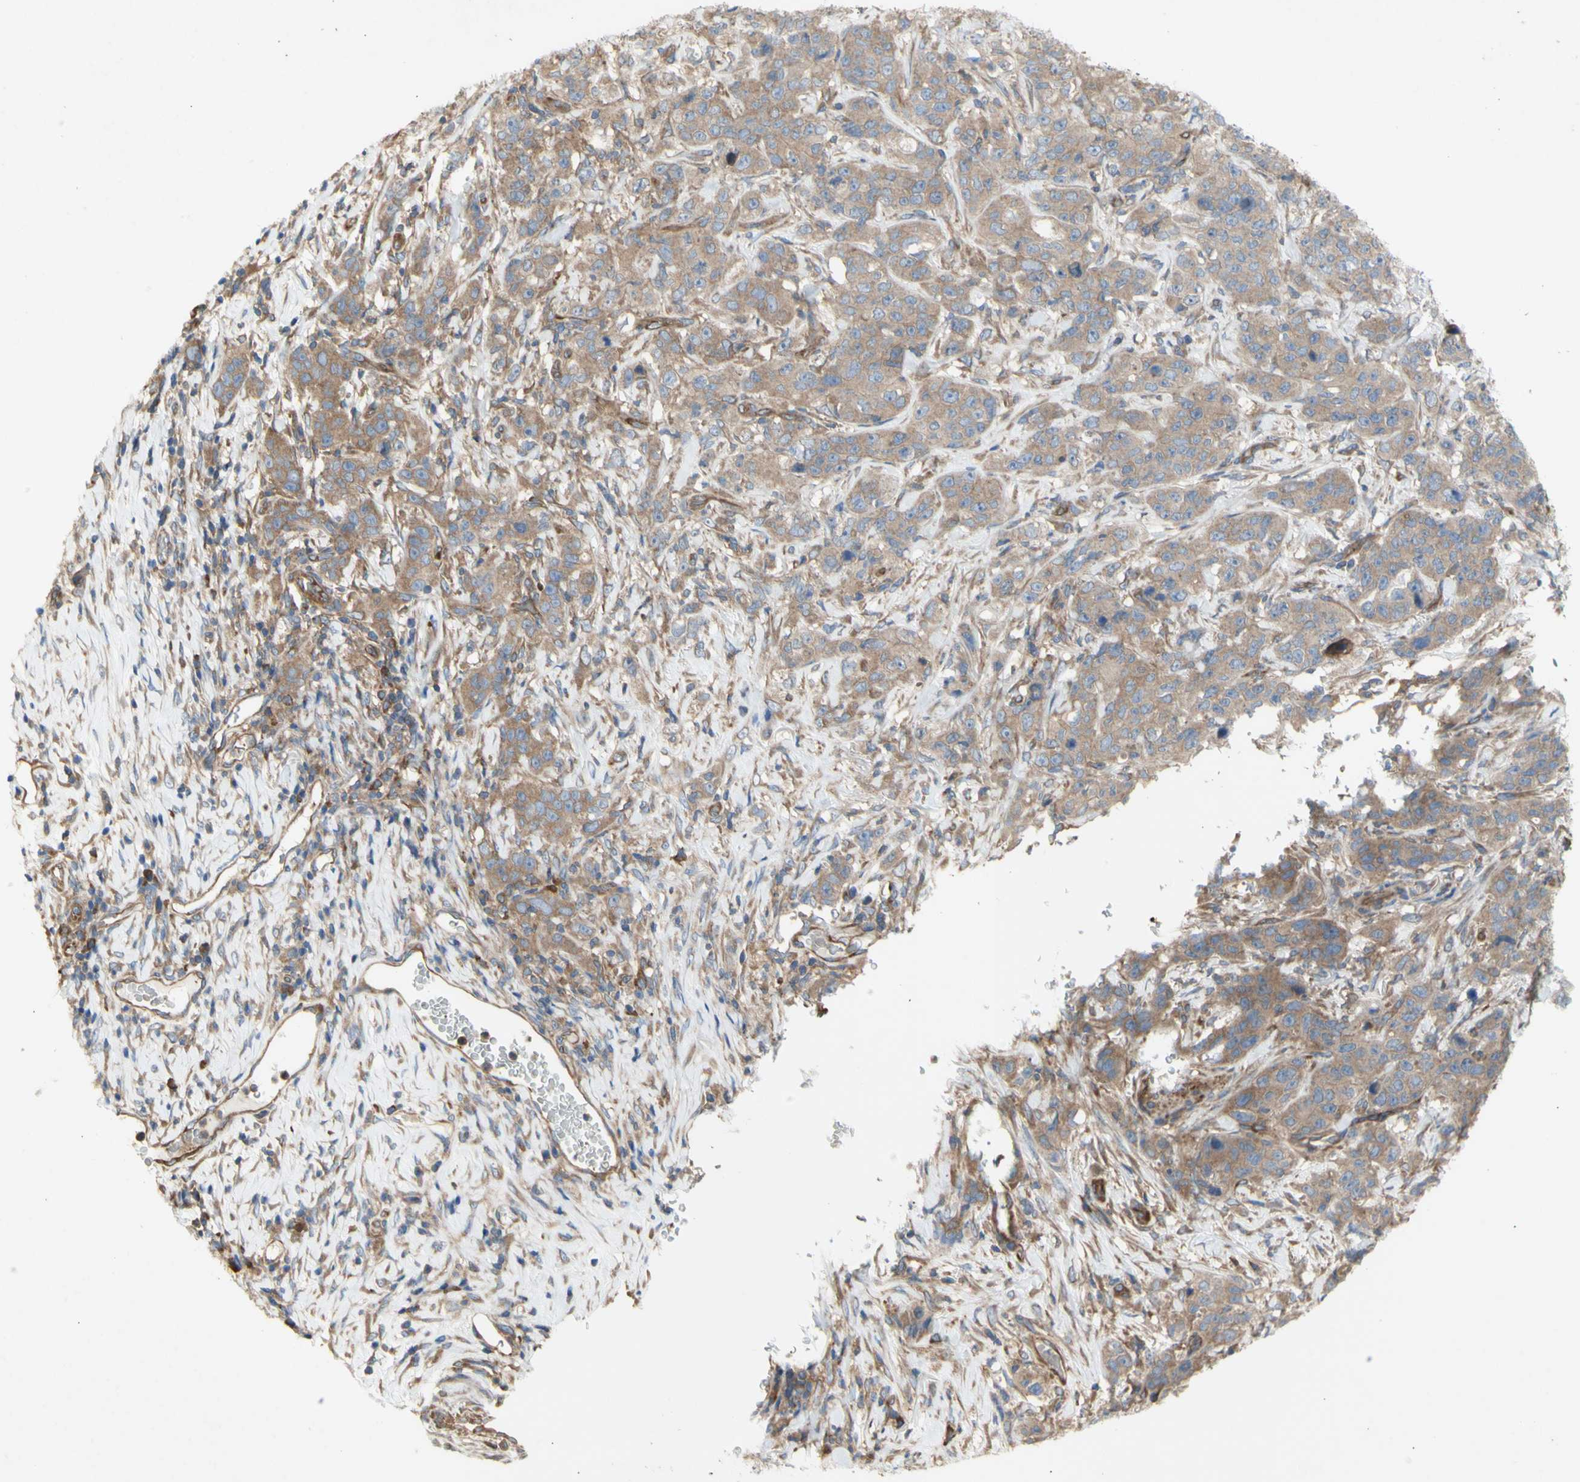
{"staining": {"intensity": "weak", "quantity": ">75%", "location": "cytoplasmic/membranous"}, "tissue": "stomach cancer", "cell_type": "Tumor cells", "image_type": "cancer", "snomed": [{"axis": "morphology", "description": "Adenocarcinoma, NOS"}, {"axis": "topography", "description": "Stomach"}], "caption": "Tumor cells exhibit weak cytoplasmic/membranous positivity in about >75% of cells in stomach adenocarcinoma.", "gene": "KLC1", "patient": {"sex": "male", "age": 48}}